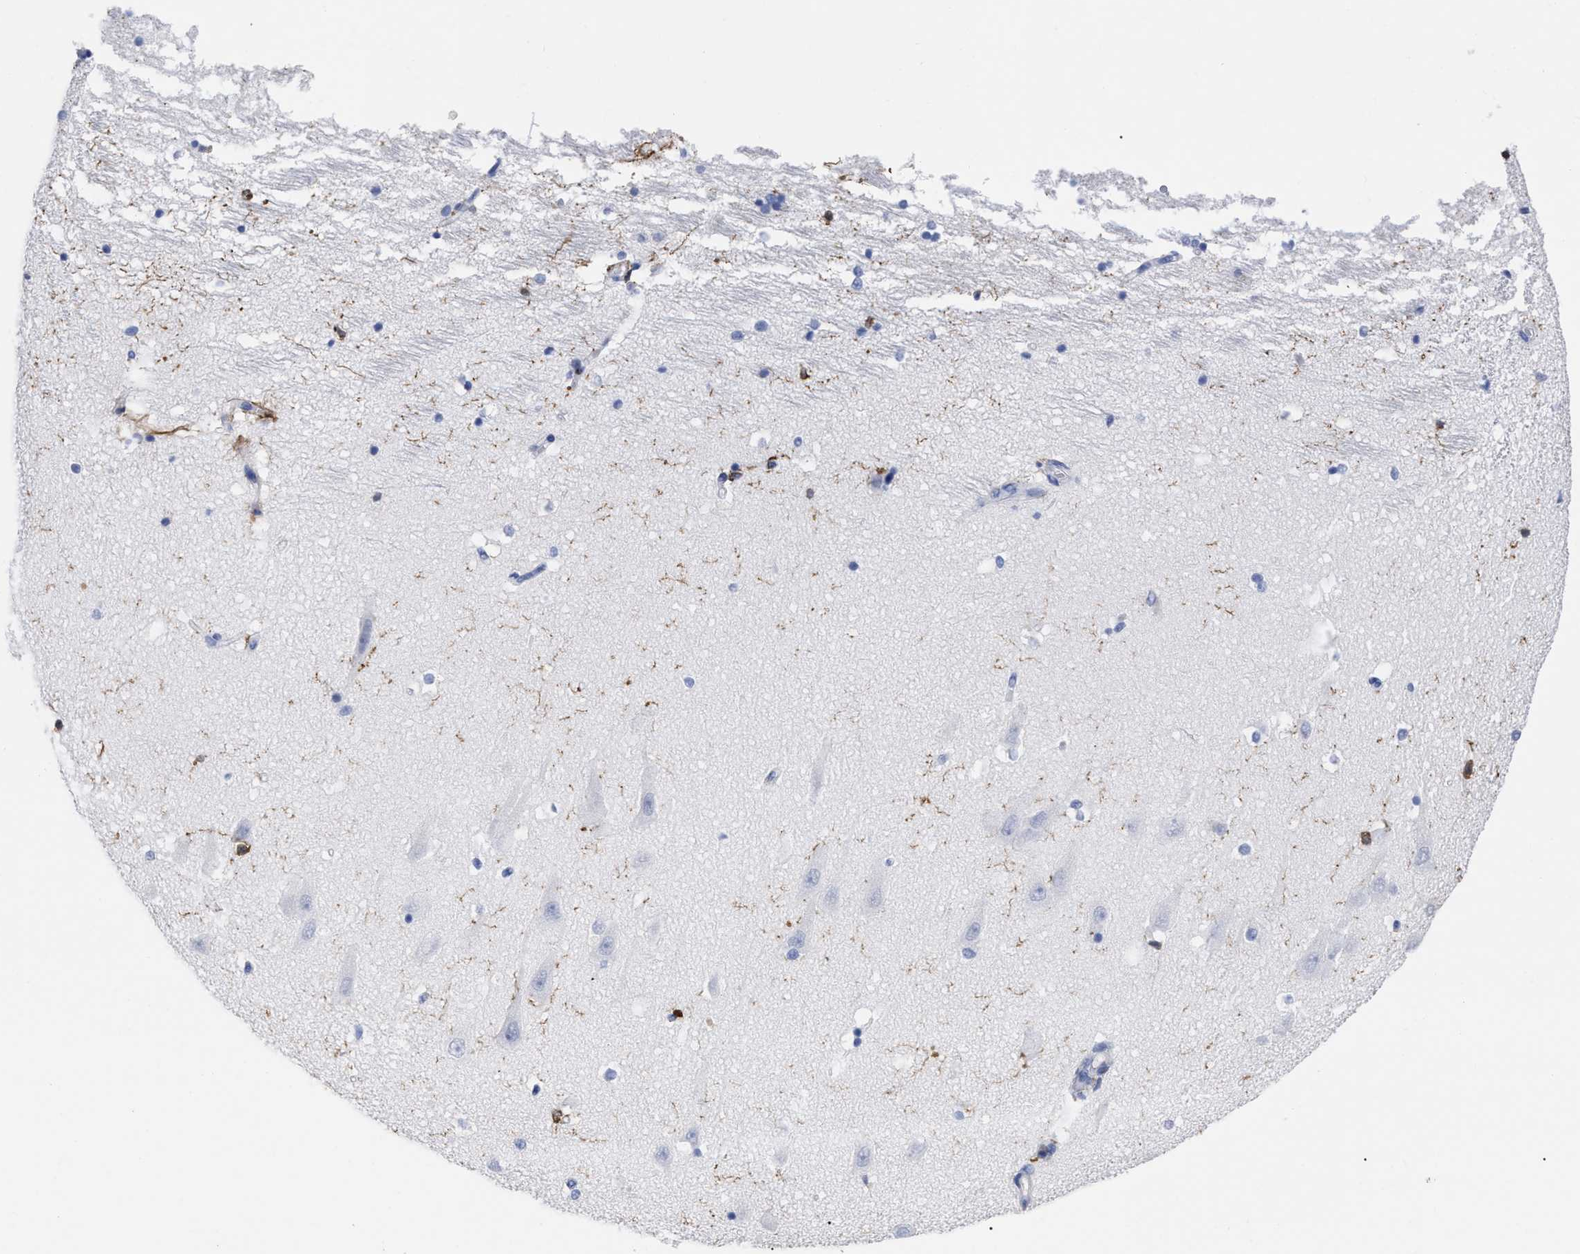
{"staining": {"intensity": "moderate", "quantity": "<25%", "location": "cytoplasmic/membranous"}, "tissue": "hippocampus", "cell_type": "Glial cells", "image_type": "normal", "snomed": [{"axis": "morphology", "description": "Normal tissue, NOS"}, {"axis": "topography", "description": "Hippocampus"}], "caption": "This histopathology image shows IHC staining of normal hippocampus, with low moderate cytoplasmic/membranous positivity in approximately <25% of glial cells.", "gene": "HCLS1", "patient": {"sex": "male", "age": 45}}